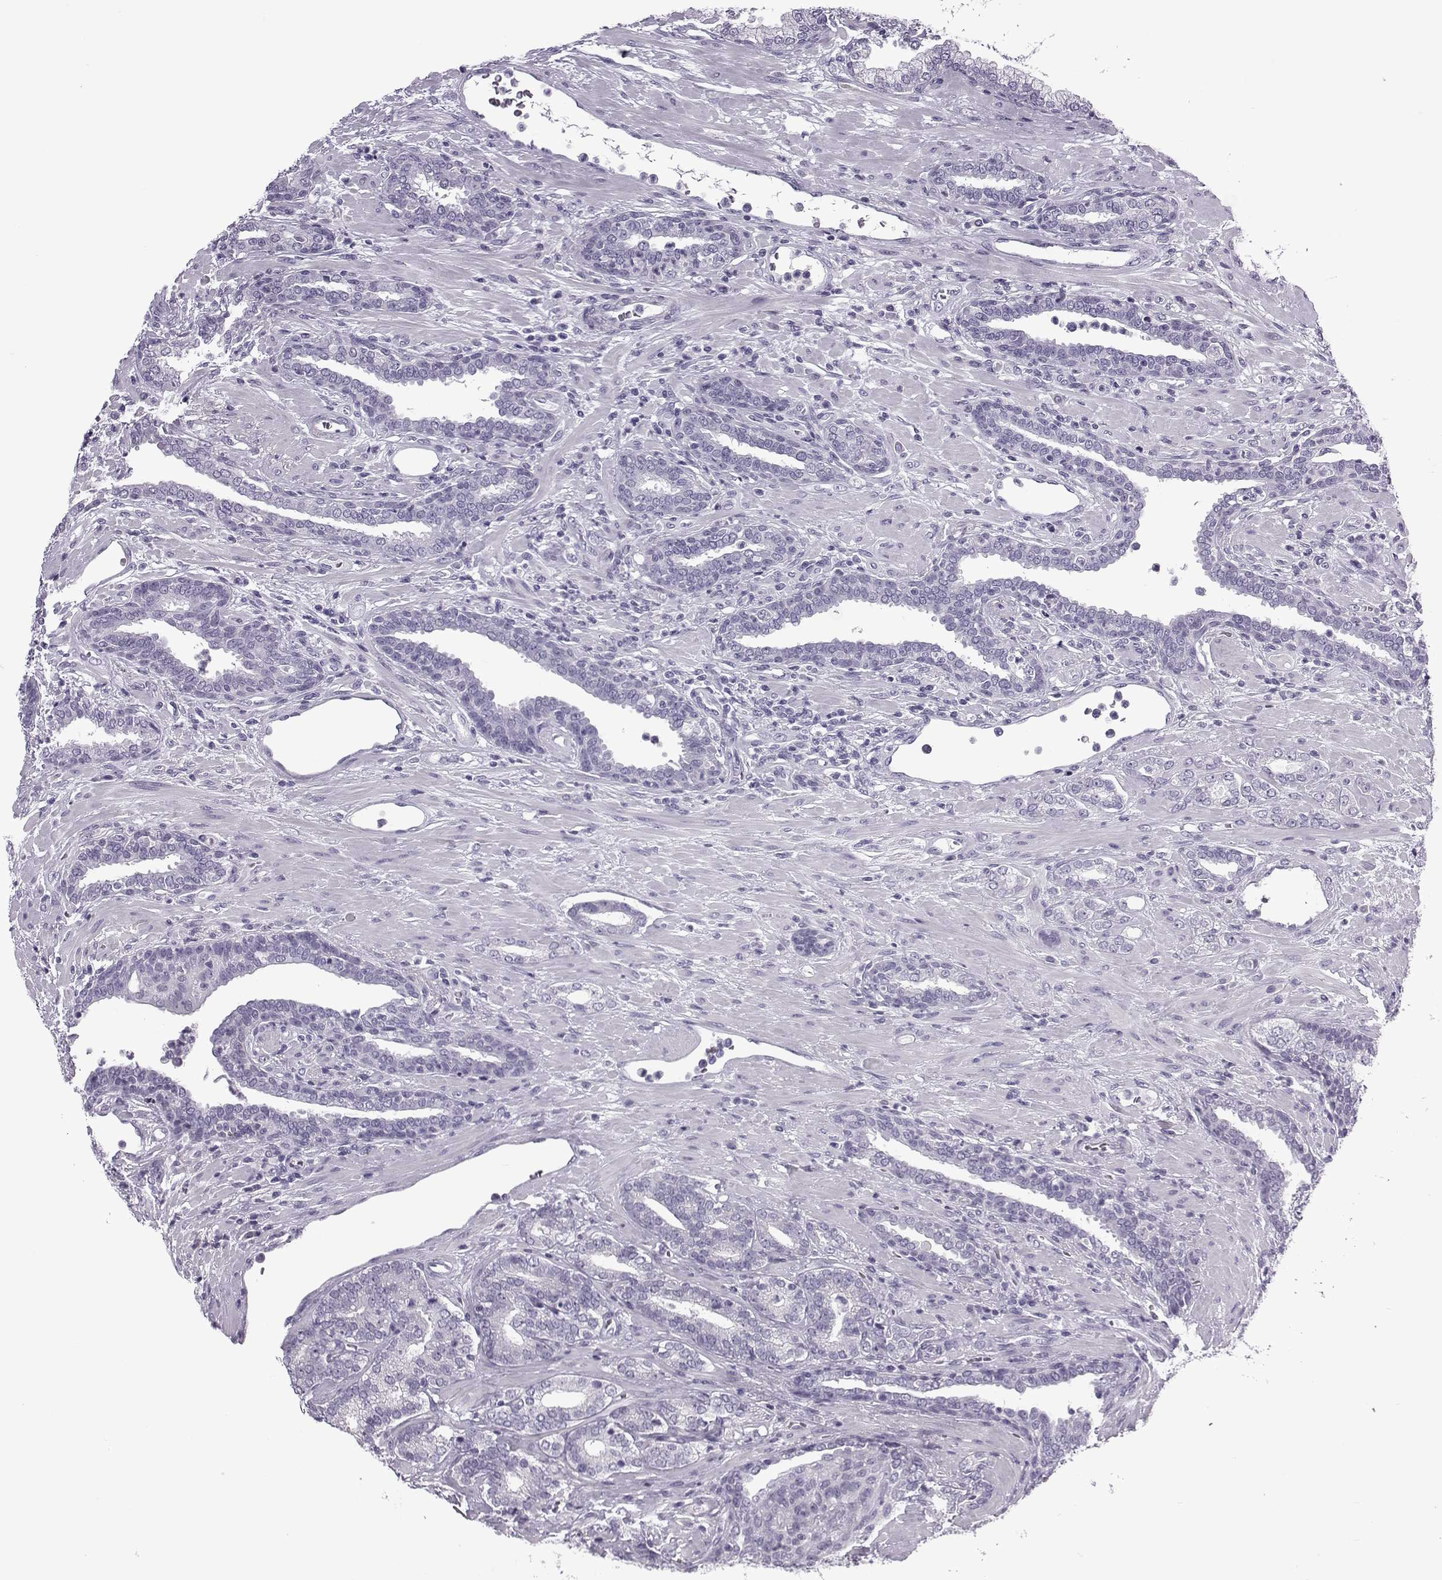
{"staining": {"intensity": "negative", "quantity": "none", "location": "none"}, "tissue": "prostate cancer", "cell_type": "Tumor cells", "image_type": "cancer", "snomed": [{"axis": "morphology", "description": "Adenocarcinoma, Low grade"}, {"axis": "topography", "description": "Prostate"}], "caption": "Histopathology image shows no protein staining in tumor cells of prostate low-grade adenocarcinoma tissue.", "gene": "OIP5", "patient": {"sex": "male", "age": 61}}